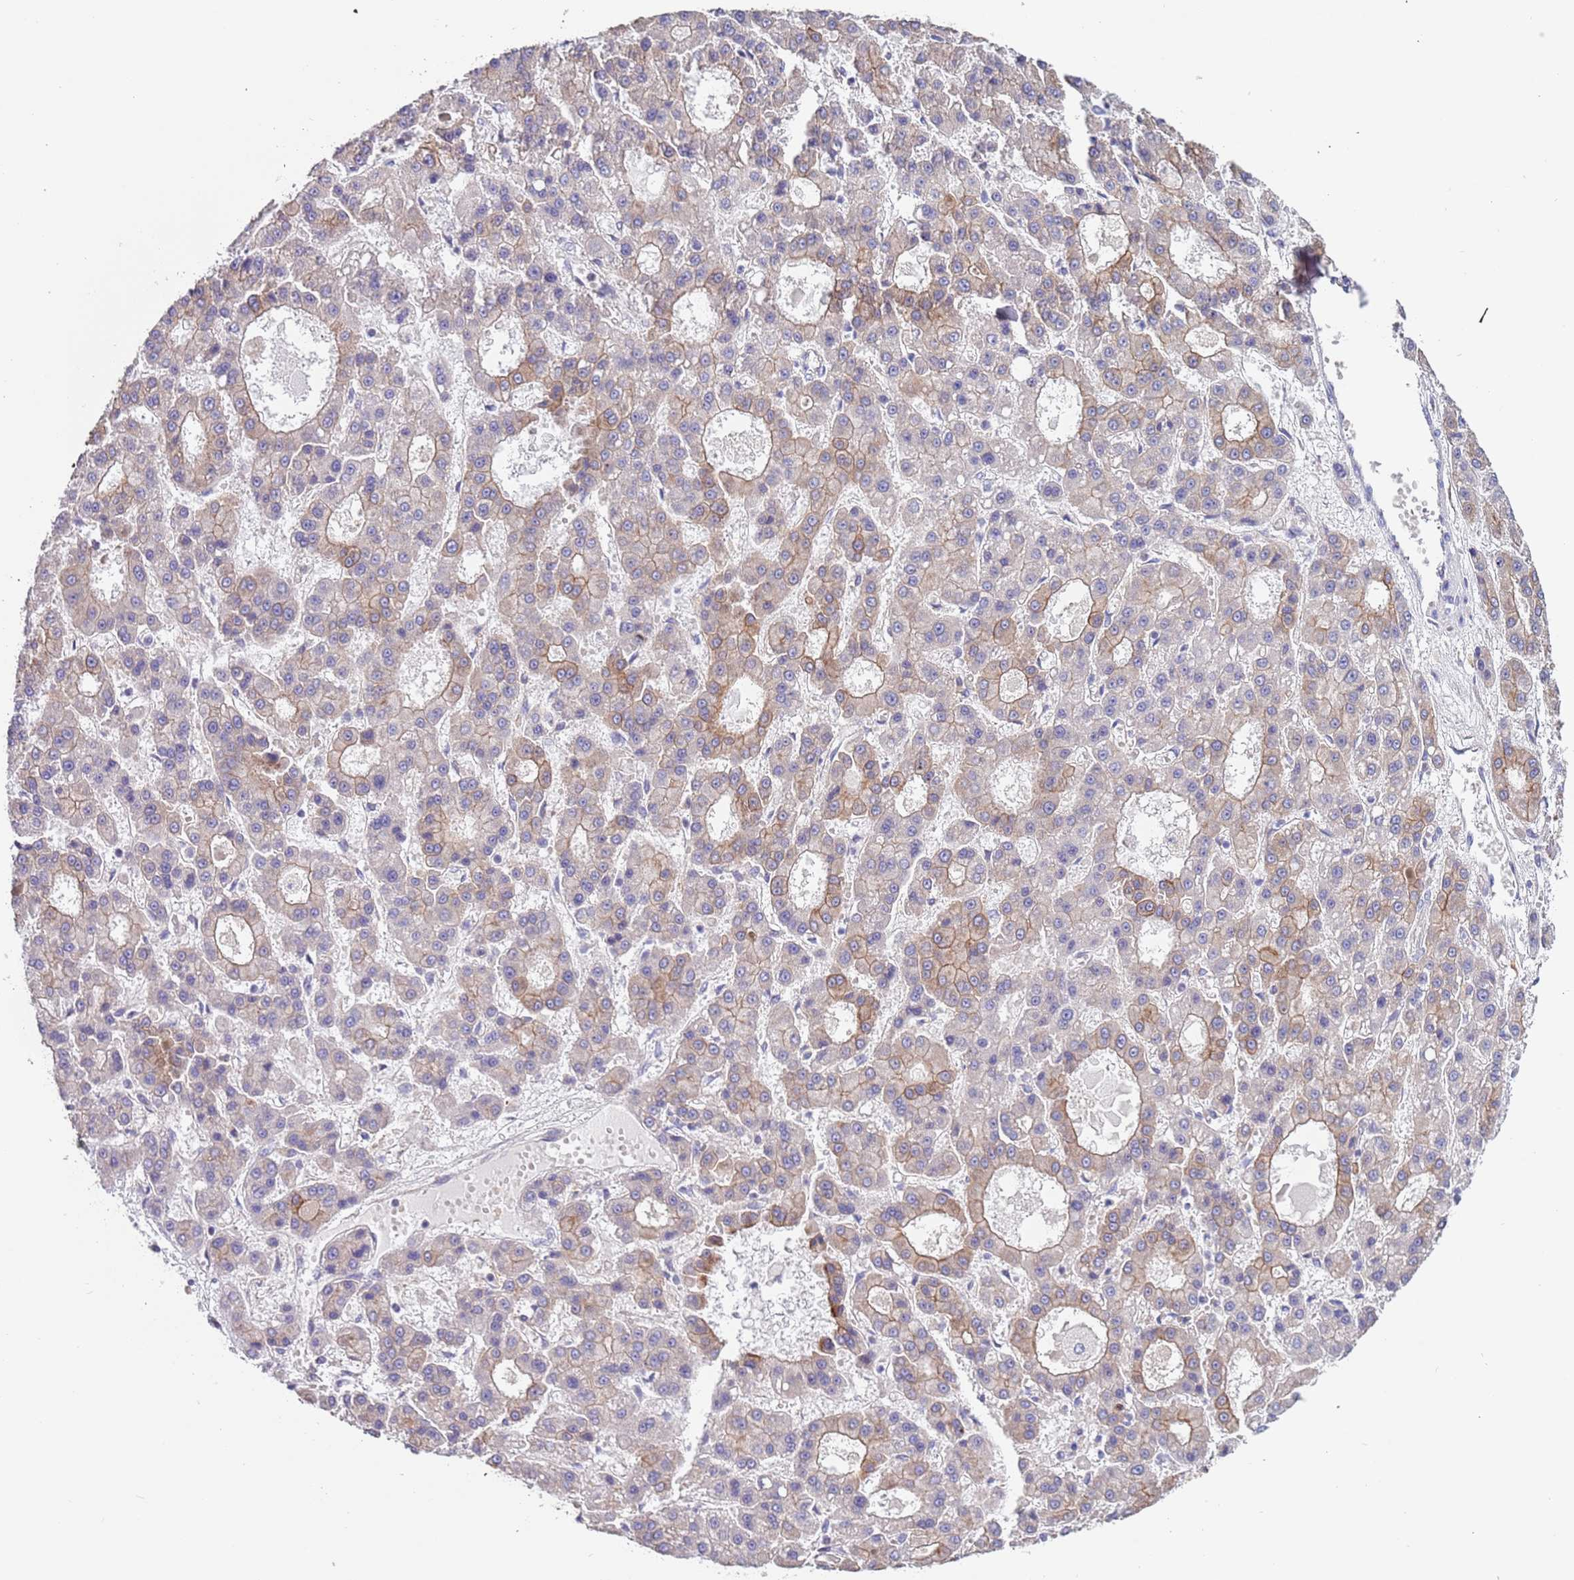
{"staining": {"intensity": "weak", "quantity": "<25%", "location": "cytoplasmic/membranous"}, "tissue": "liver cancer", "cell_type": "Tumor cells", "image_type": "cancer", "snomed": [{"axis": "morphology", "description": "Carcinoma, Hepatocellular, NOS"}, {"axis": "topography", "description": "Liver"}], "caption": "Liver cancer stained for a protein using IHC displays no staining tumor cells.", "gene": "LAMB4", "patient": {"sex": "male", "age": 70}}